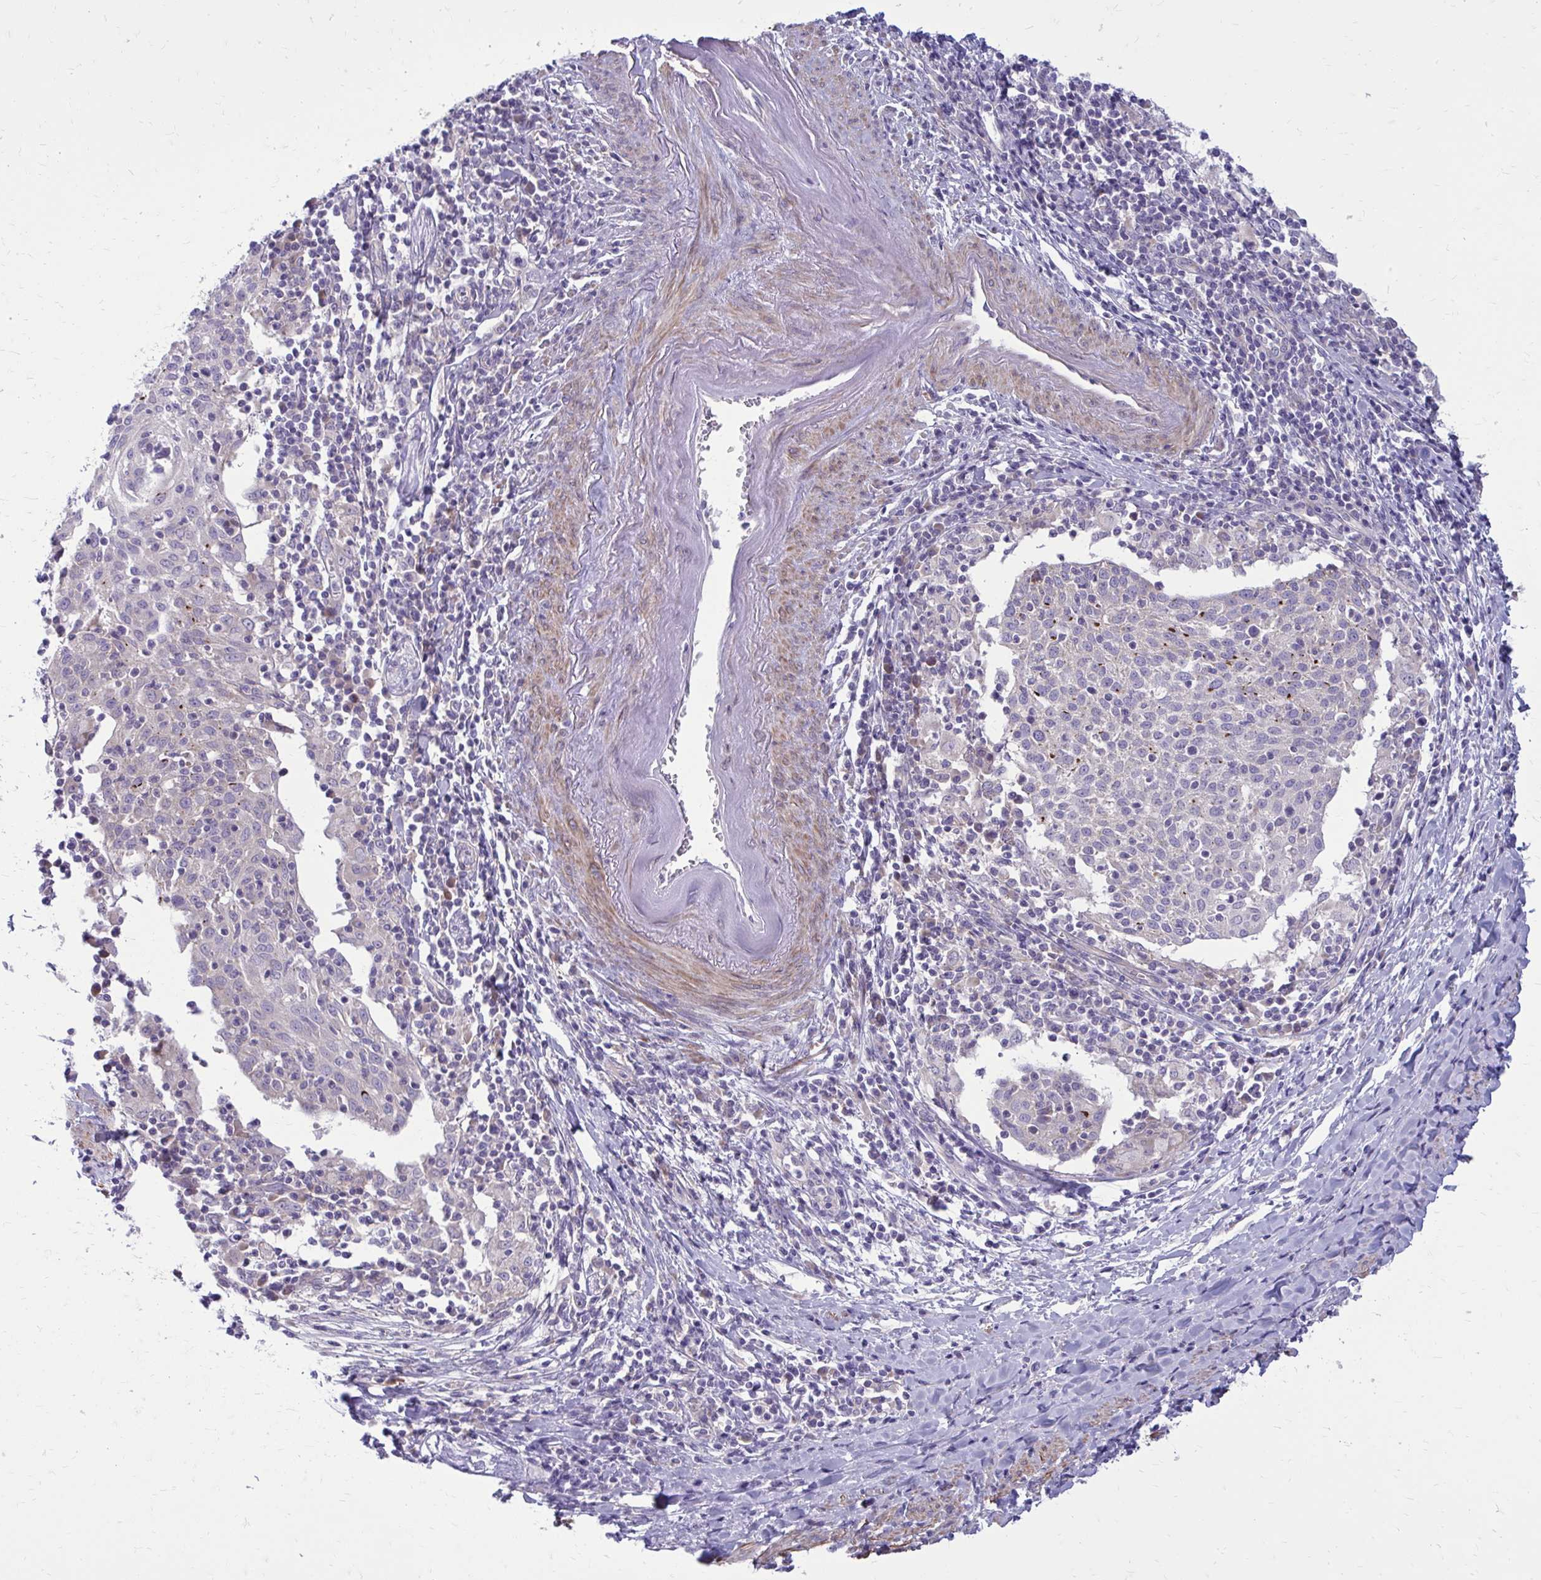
{"staining": {"intensity": "negative", "quantity": "none", "location": "none"}, "tissue": "cervical cancer", "cell_type": "Tumor cells", "image_type": "cancer", "snomed": [{"axis": "morphology", "description": "Squamous cell carcinoma, NOS"}, {"axis": "topography", "description": "Cervix"}], "caption": "High magnification brightfield microscopy of squamous cell carcinoma (cervical) stained with DAB (brown) and counterstained with hematoxylin (blue): tumor cells show no significant expression. (DAB IHC visualized using brightfield microscopy, high magnification).", "gene": "GIGYF2", "patient": {"sex": "female", "age": 52}}